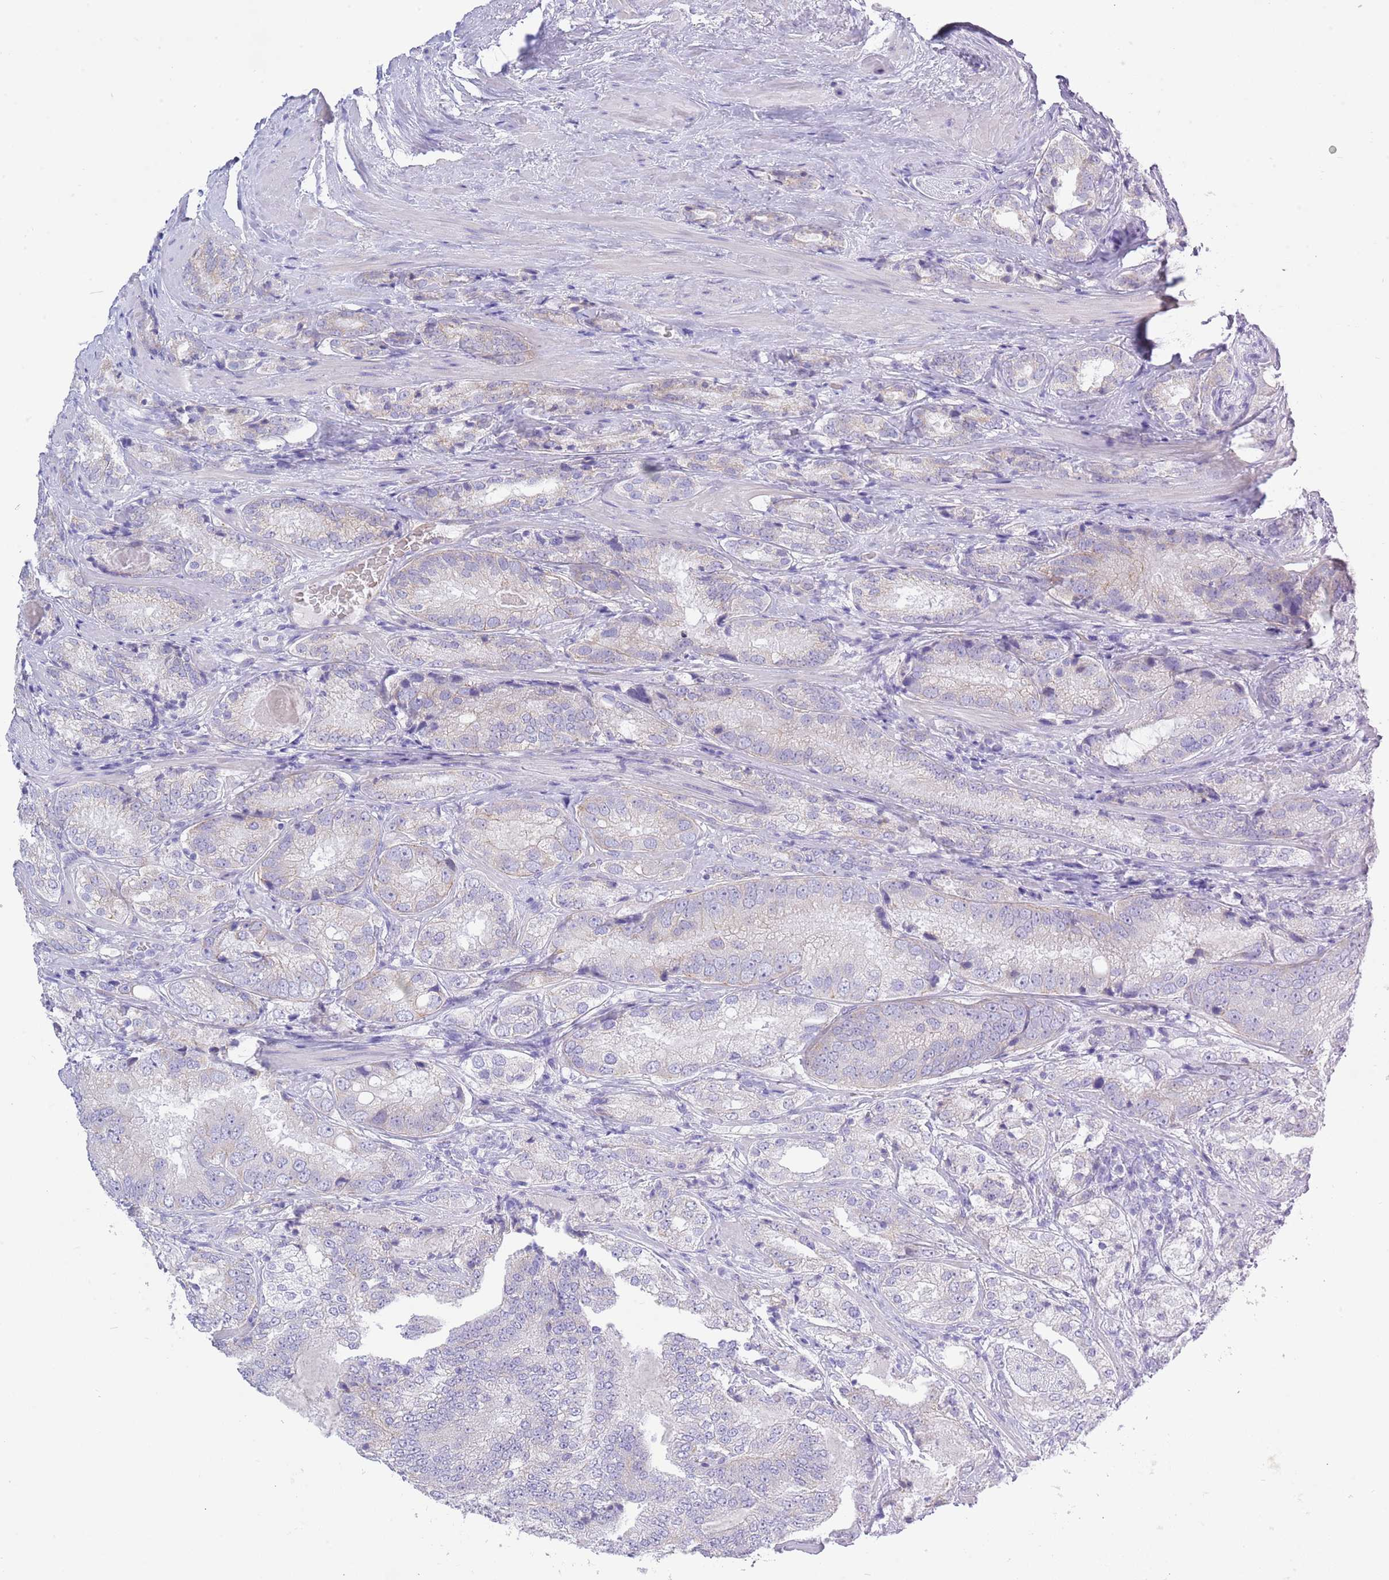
{"staining": {"intensity": "weak", "quantity": "<25%", "location": "cytoplasmic/membranous"}, "tissue": "prostate cancer", "cell_type": "Tumor cells", "image_type": "cancer", "snomed": [{"axis": "morphology", "description": "Adenocarcinoma, High grade"}, {"axis": "topography", "description": "Prostate"}], "caption": "Immunohistochemical staining of prostate cancer (adenocarcinoma (high-grade)) reveals no significant staining in tumor cells.", "gene": "ACR", "patient": {"sex": "male", "age": 63}}